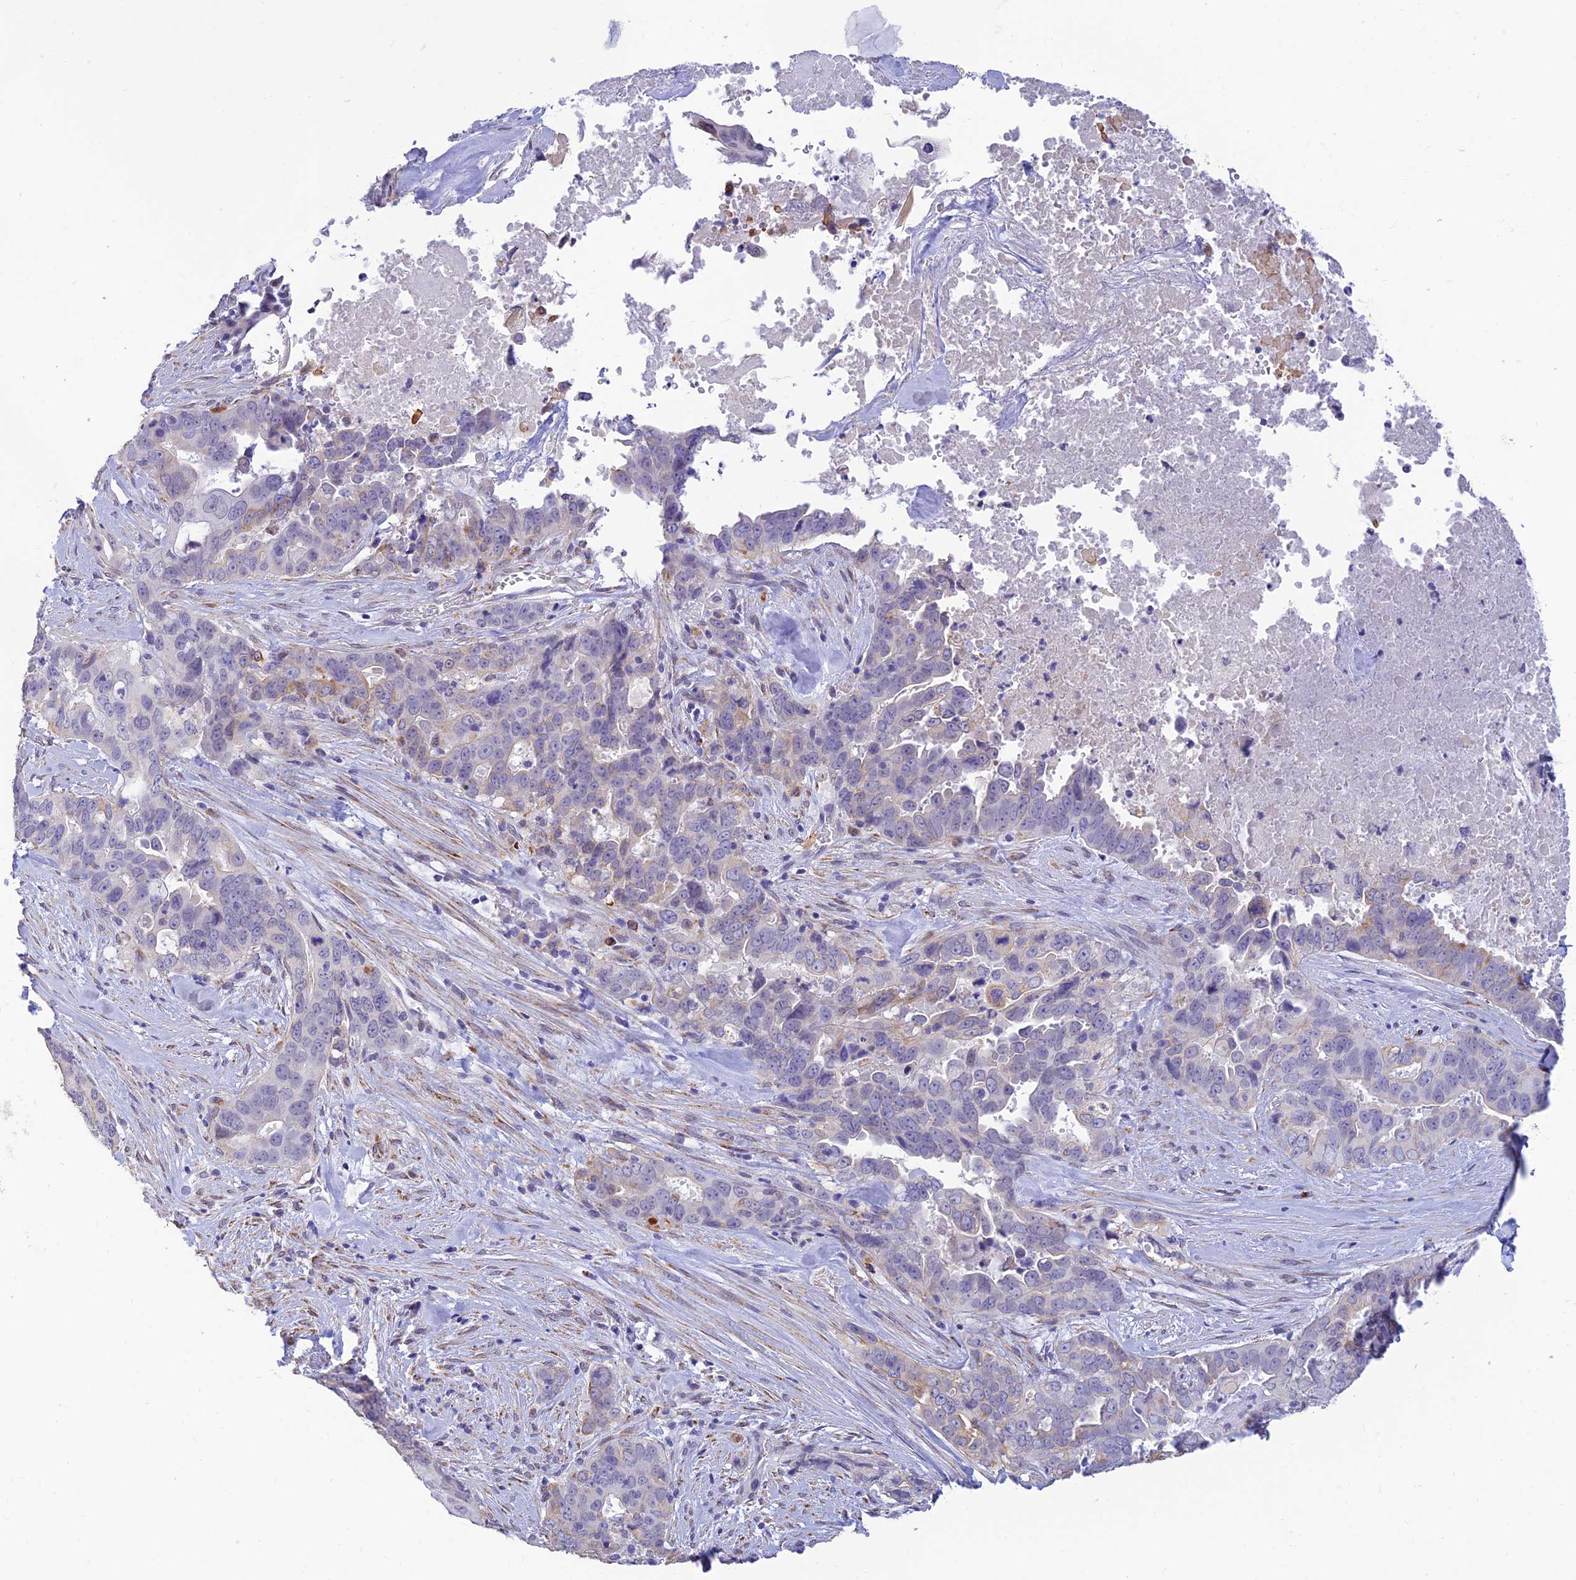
{"staining": {"intensity": "weak", "quantity": "<25%", "location": "cytoplasmic/membranous"}, "tissue": "pancreatic cancer", "cell_type": "Tumor cells", "image_type": "cancer", "snomed": [{"axis": "morphology", "description": "Adenocarcinoma, NOS"}, {"axis": "topography", "description": "Pancreas"}], "caption": "Immunohistochemistry micrograph of human pancreatic adenocarcinoma stained for a protein (brown), which reveals no staining in tumor cells.", "gene": "ALDH1L2", "patient": {"sex": "male", "age": 80}}